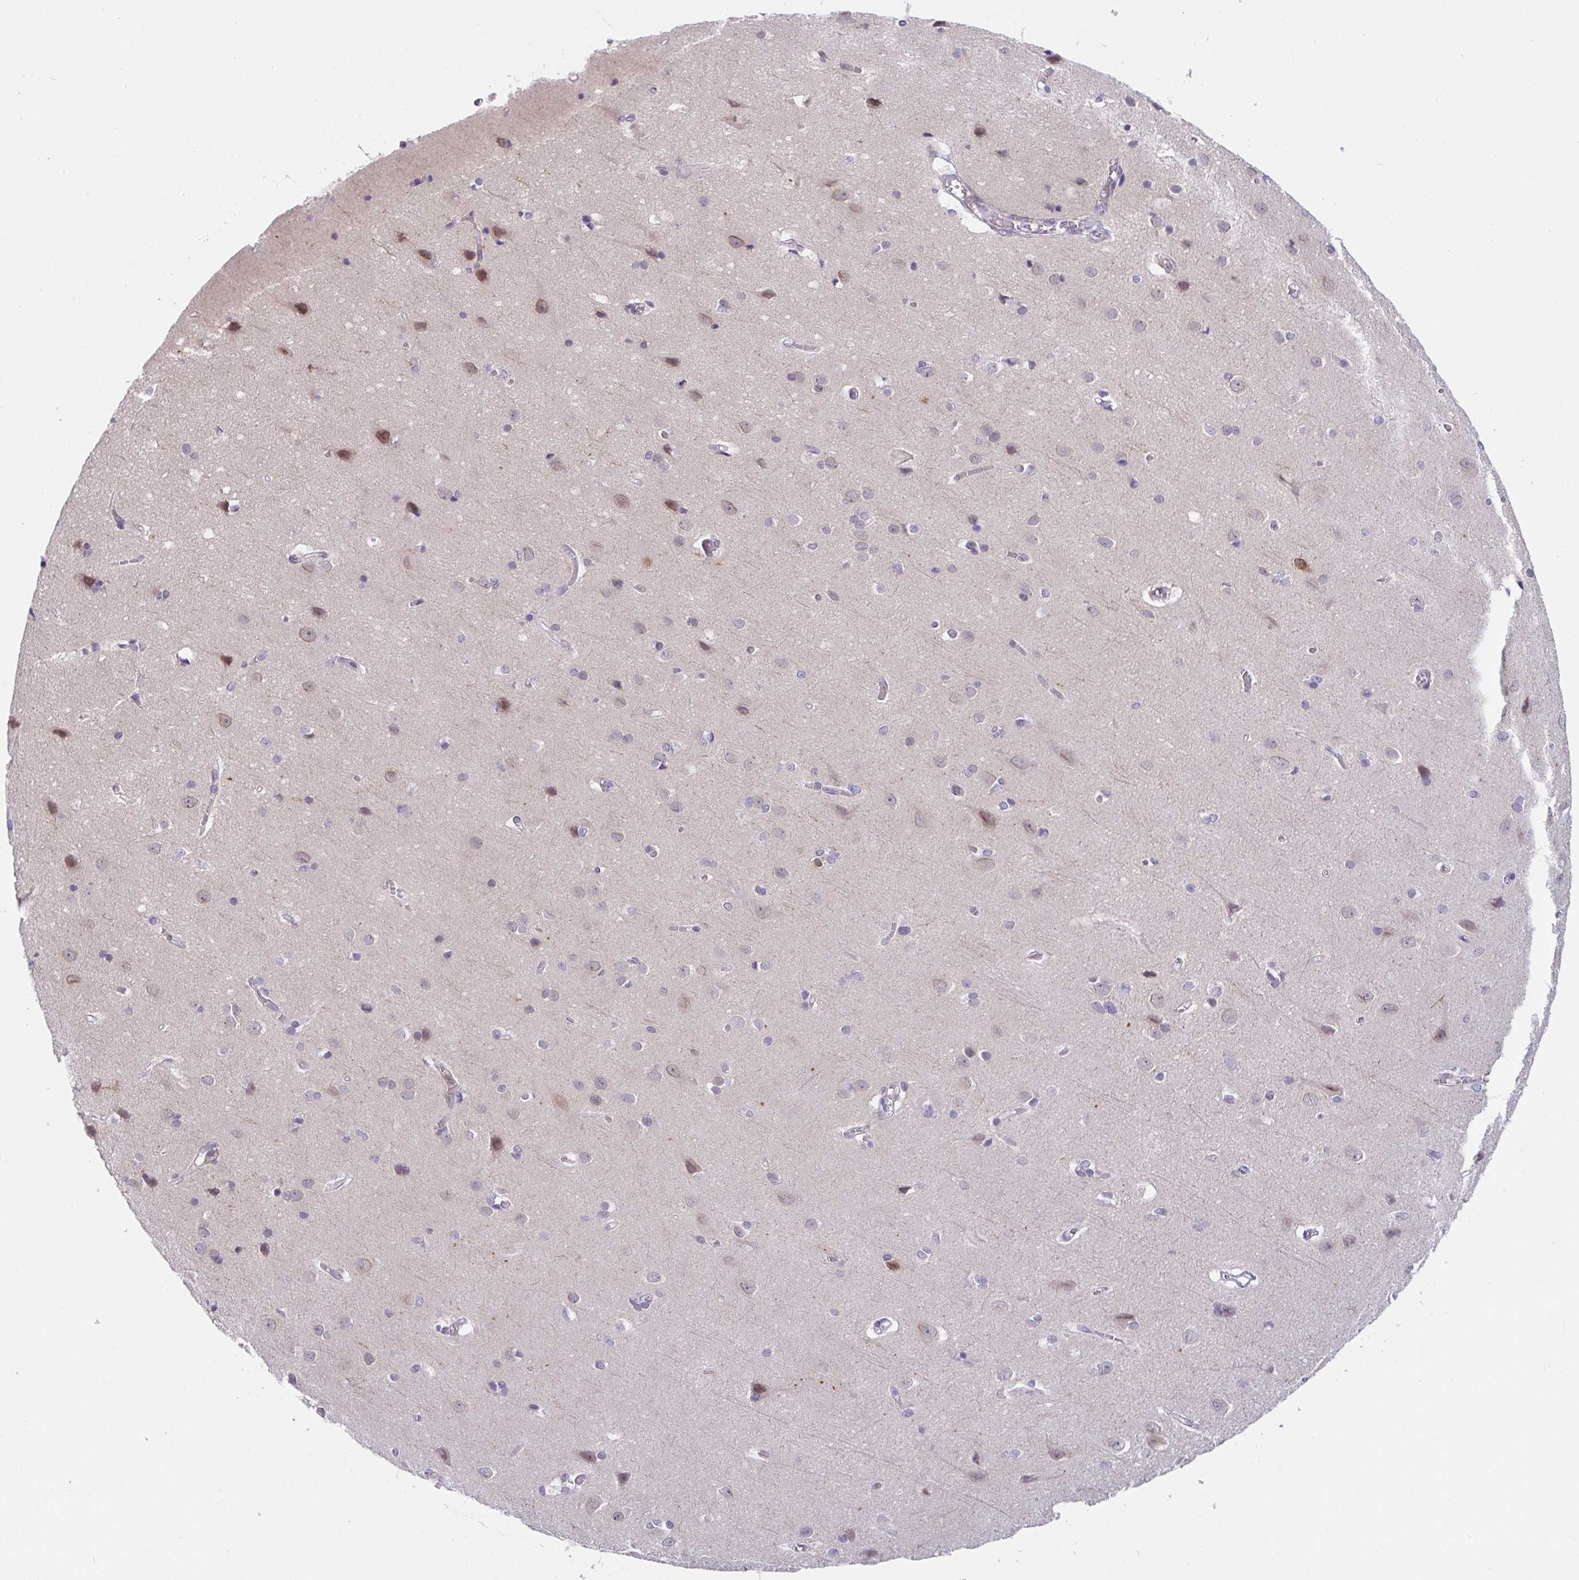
{"staining": {"intensity": "negative", "quantity": "none", "location": "none"}, "tissue": "cerebral cortex", "cell_type": "Endothelial cells", "image_type": "normal", "snomed": [{"axis": "morphology", "description": "Normal tissue, NOS"}, {"axis": "topography", "description": "Cerebral cortex"}], "caption": "DAB immunohistochemical staining of unremarkable cerebral cortex displays no significant positivity in endothelial cells.", "gene": "RBM18", "patient": {"sex": "male", "age": 37}}